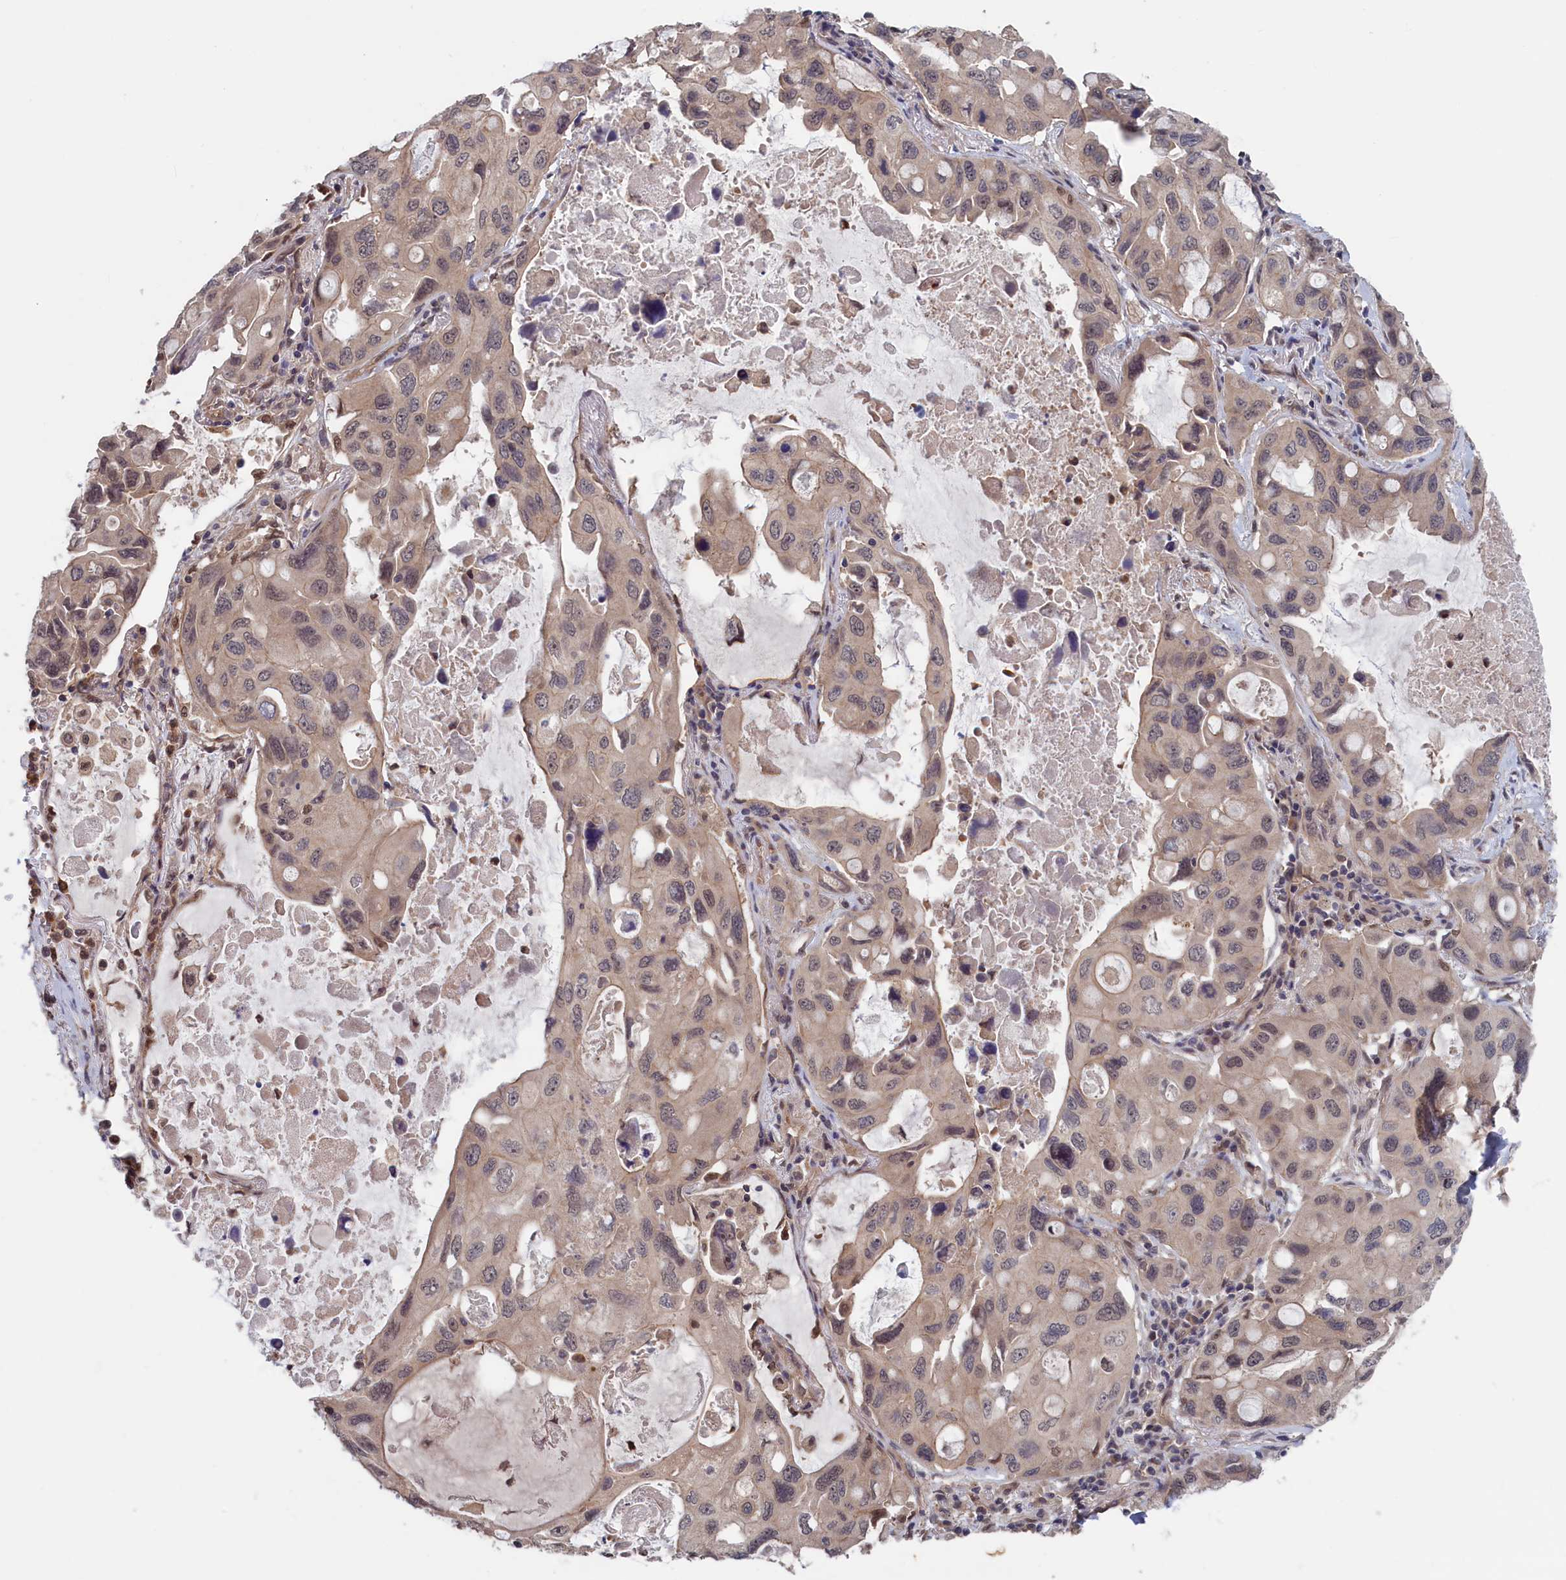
{"staining": {"intensity": "weak", "quantity": "<25%", "location": "nuclear"}, "tissue": "lung cancer", "cell_type": "Tumor cells", "image_type": "cancer", "snomed": [{"axis": "morphology", "description": "Squamous cell carcinoma, NOS"}, {"axis": "topography", "description": "Lung"}], "caption": "A micrograph of human lung cancer is negative for staining in tumor cells.", "gene": "PLP2", "patient": {"sex": "female", "age": 73}}